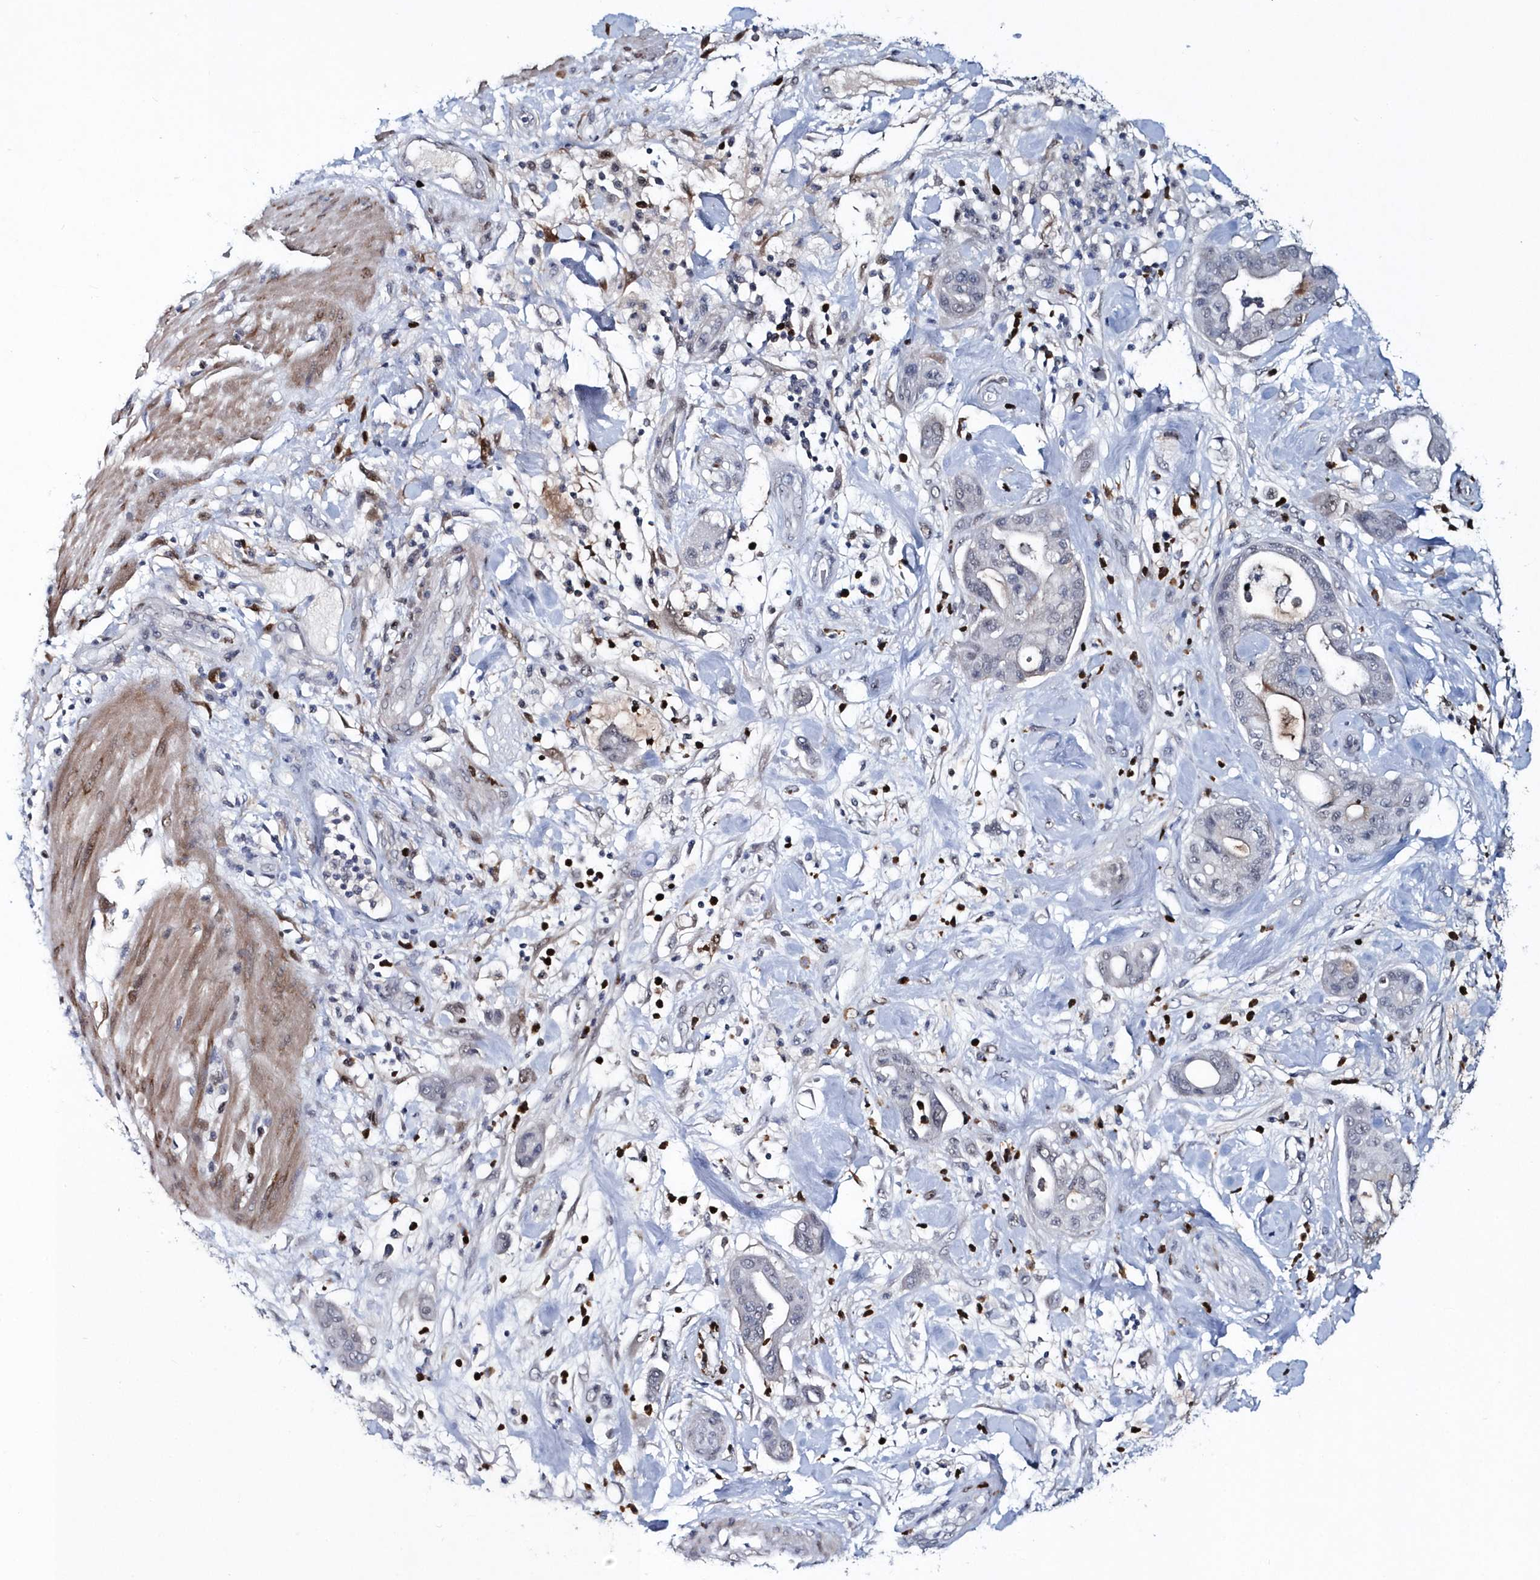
{"staining": {"intensity": "moderate", "quantity": "<25%", "location": "cytoplasmic/membranous"}, "tissue": "pancreatic cancer", "cell_type": "Tumor cells", "image_type": "cancer", "snomed": [{"axis": "morphology", "description": "Adenocarcinoma, NOS"}, {"axis": "morphology", "description": "Adenocarcinoma, metastatic, NOS"}, {"axis": "topography", "description": "Lymph node"}, {"axis": "topography", "description": "Pancreas"}, {"axis": "topography", "description": "Duodenum"}], "caption": "Pancreatic metastatic adenocarcinoma stained with a brown dye shows moderate cytoplasmic/membranous positive positivity in about <25% of tumor cells.", "gene": "ASCL4", "patient": {"sex": "female", "age": 64}}